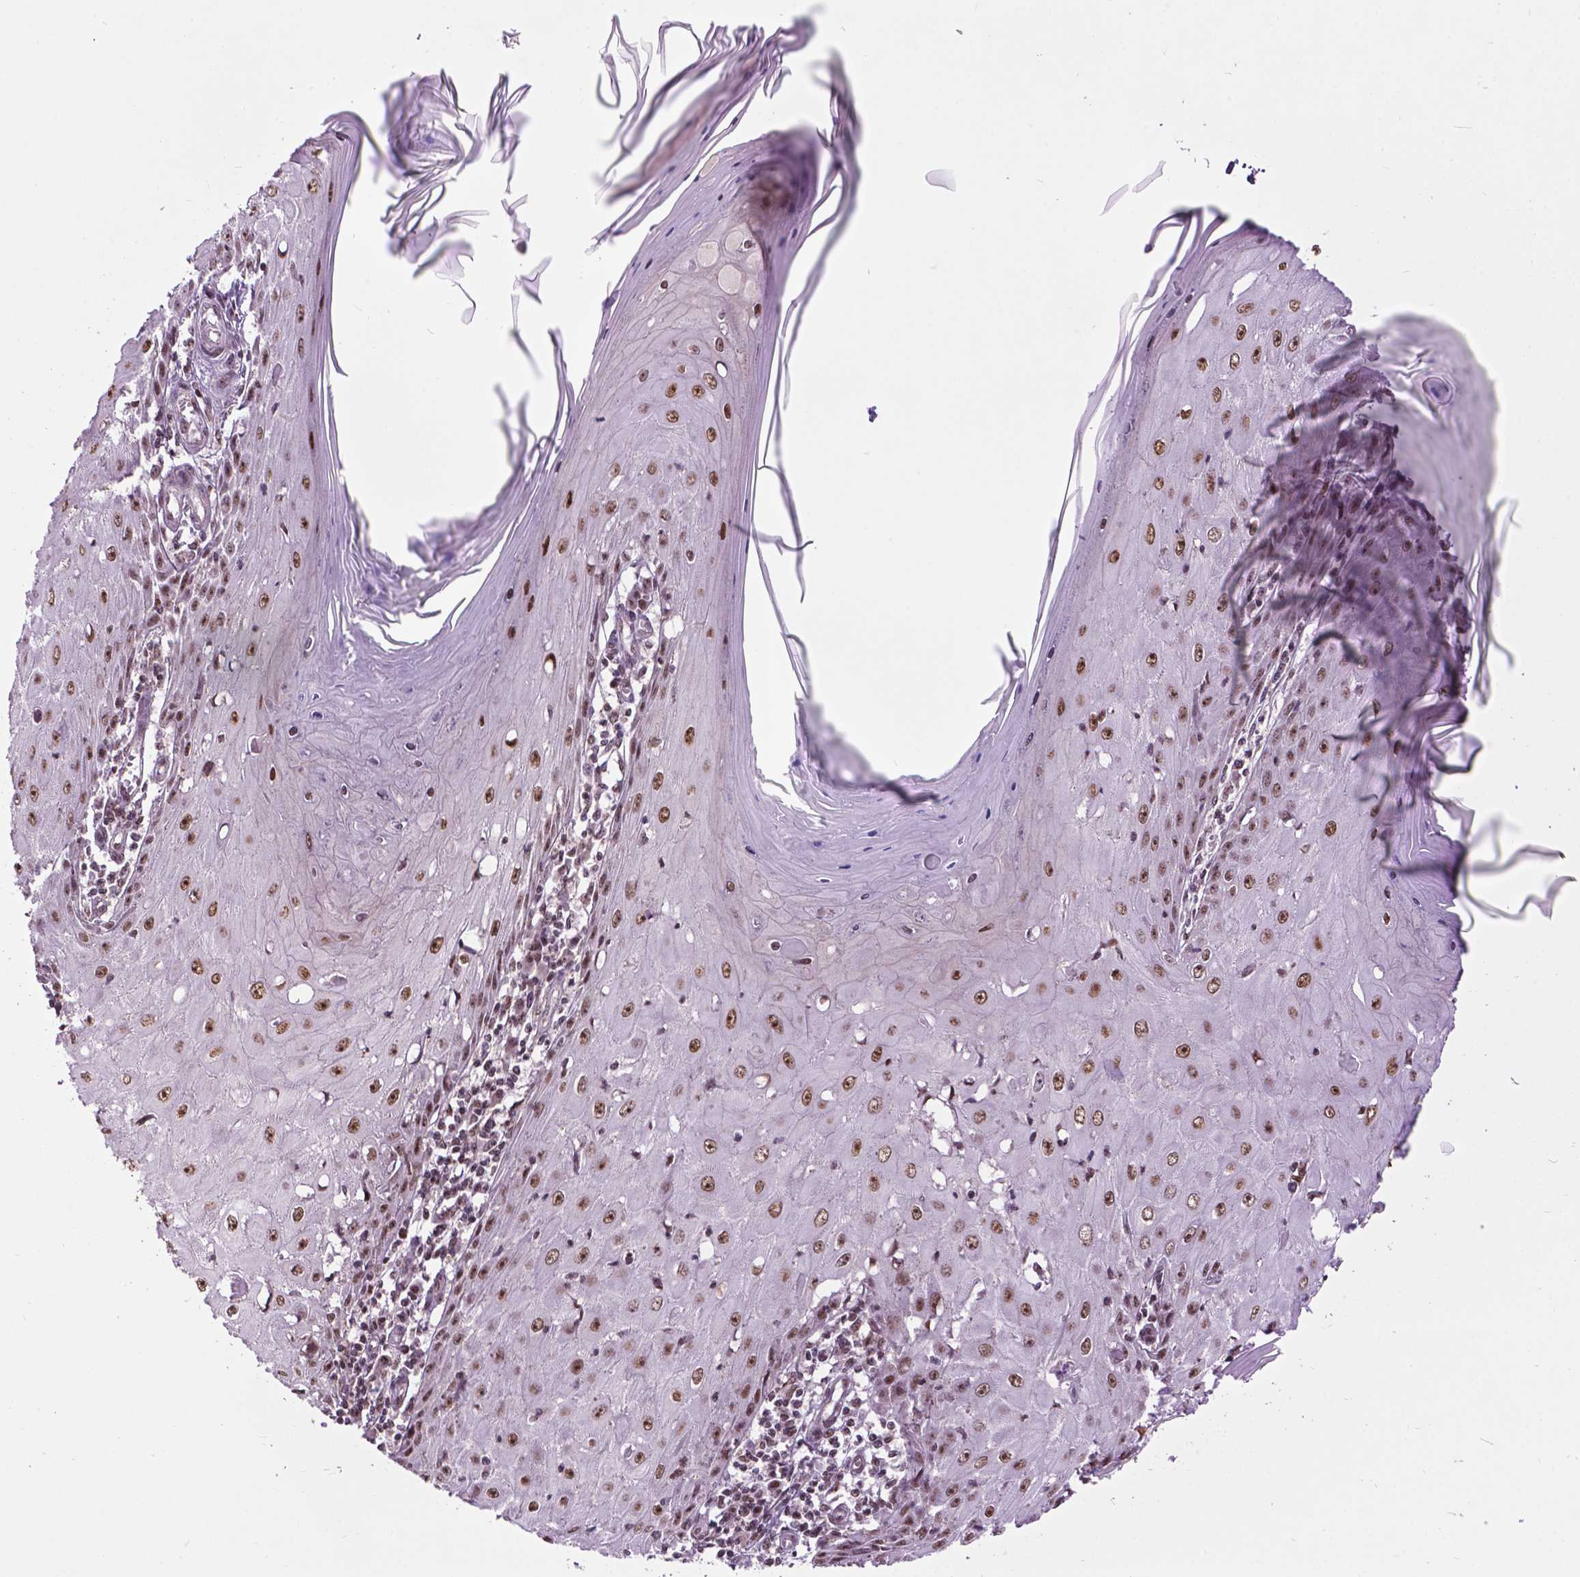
{"staining": {"intensity": "moderate", "quantity": ">75%", "location": "nuclear"}, "tissue": "skin cancer", "cell_type": "Tumor cells", "image_type": "cancer", "snomed": [{"axis": "morphology", "description": "Squamous cell carcinoma, NOS"}, {"axis": "topography", "description": "Skin"}], "caption": "Immunohistochemical staining of skin cancer (squamous cell carcinoma) displays medium levels of moderate nuclear positivity in approximately >75% of tumor cells. Using DAB (brown) and hematoxylin (blue) stains, captured at high magnification using brightfield microscopy.", "gene": "EAF1", "patient": {"sex": "female", "age": 73}}